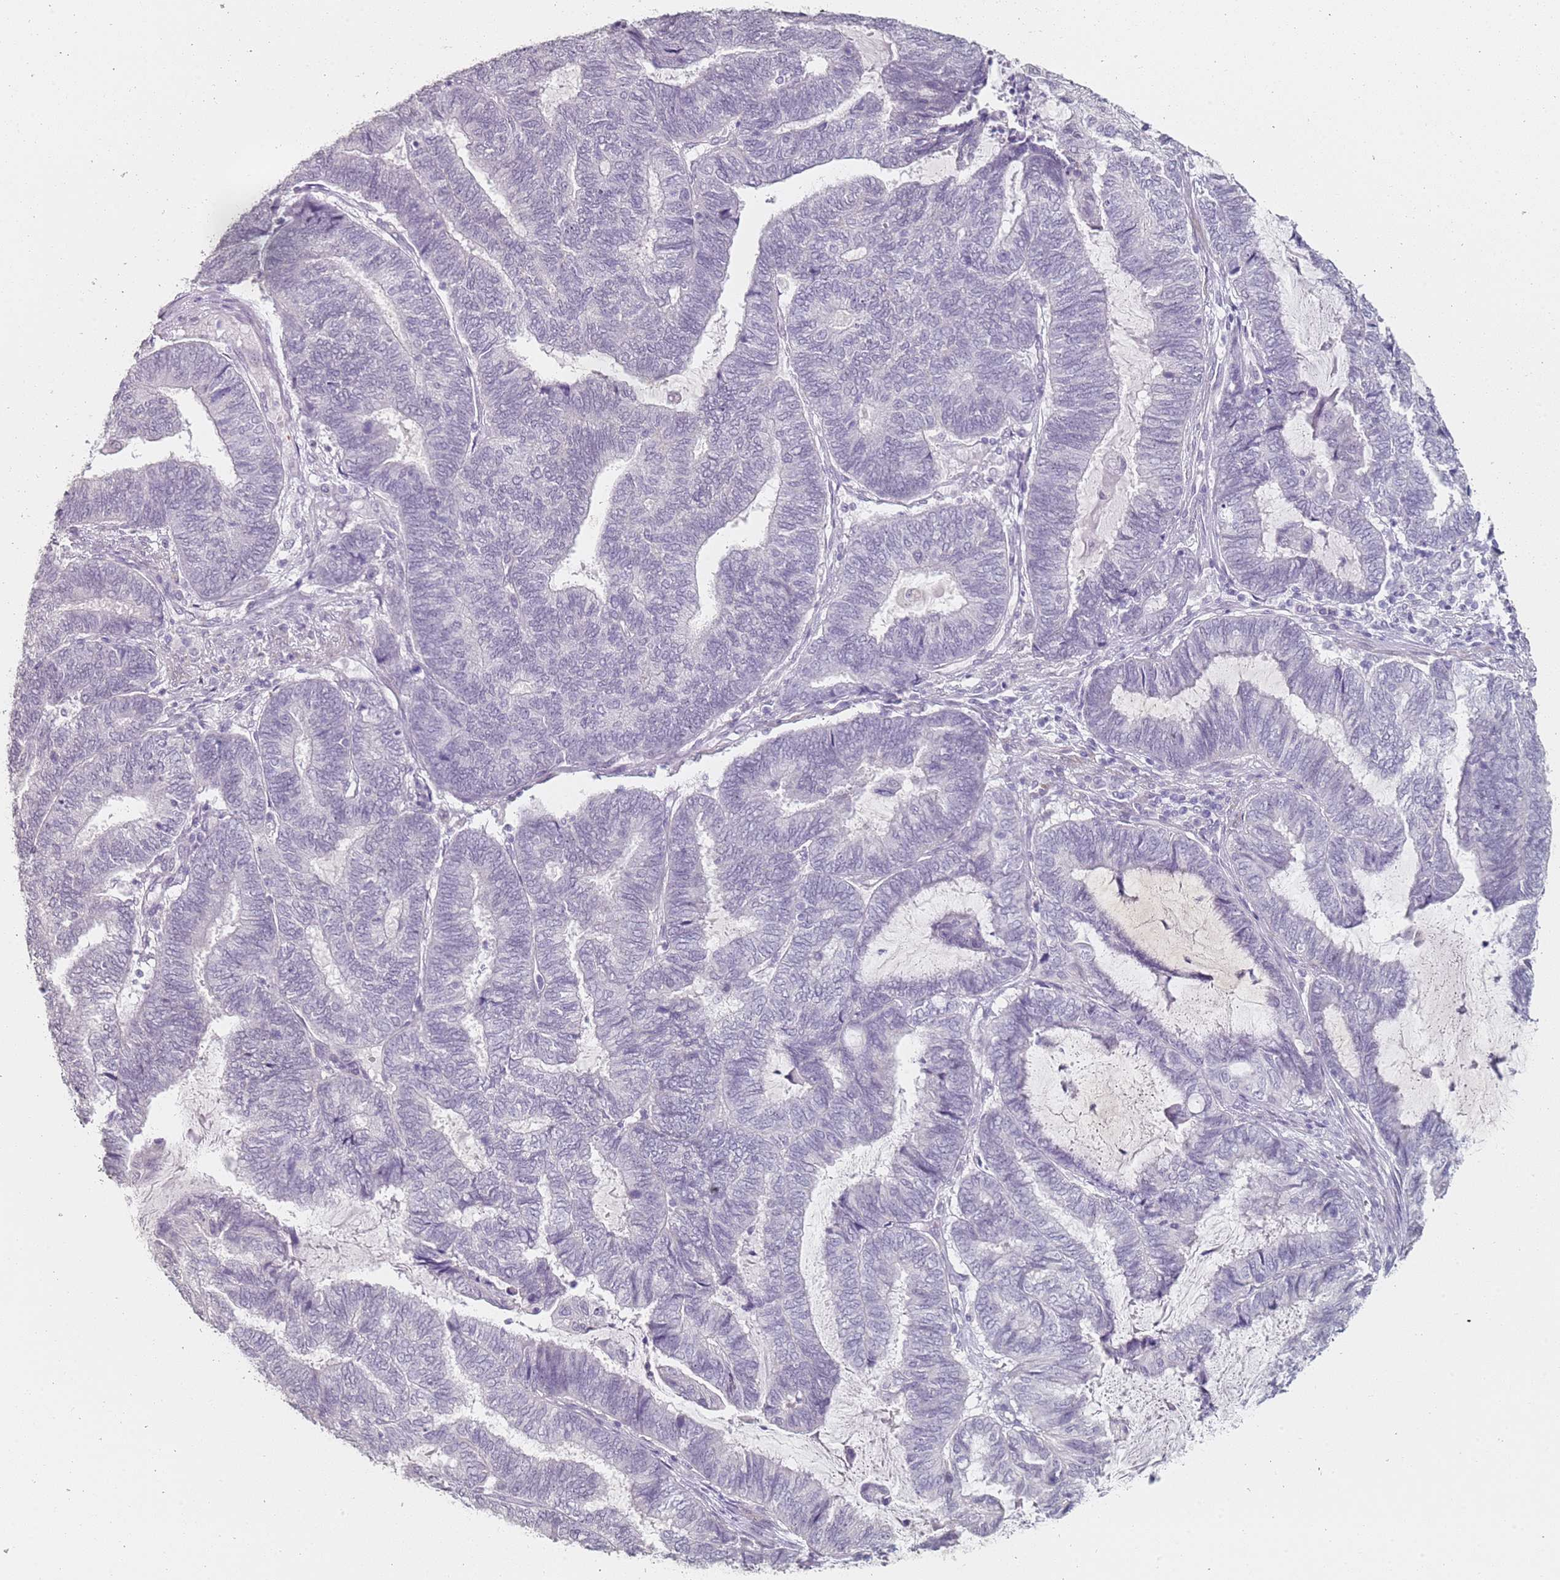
{"staining": {"intensity": "negative", "quantity": "none", "location": "none"}, "tissue": "endometrial cancer", "cell_type": "Tumor cells", "image_type": "cancer", "snomed": [{"axis": "morphology", "description": "Adenocarcinoma, NOS"}, {"axis": "topography", "description": "Uterus"}, {"axis": "topography", "description": "Endometrium"}], "caption": "IHC of adenocarcinoma (endometrial) demonstrates no positivity in tumor cells.", "gene": "DNAH11", "patient": {"sex": "female", "age": 70}}